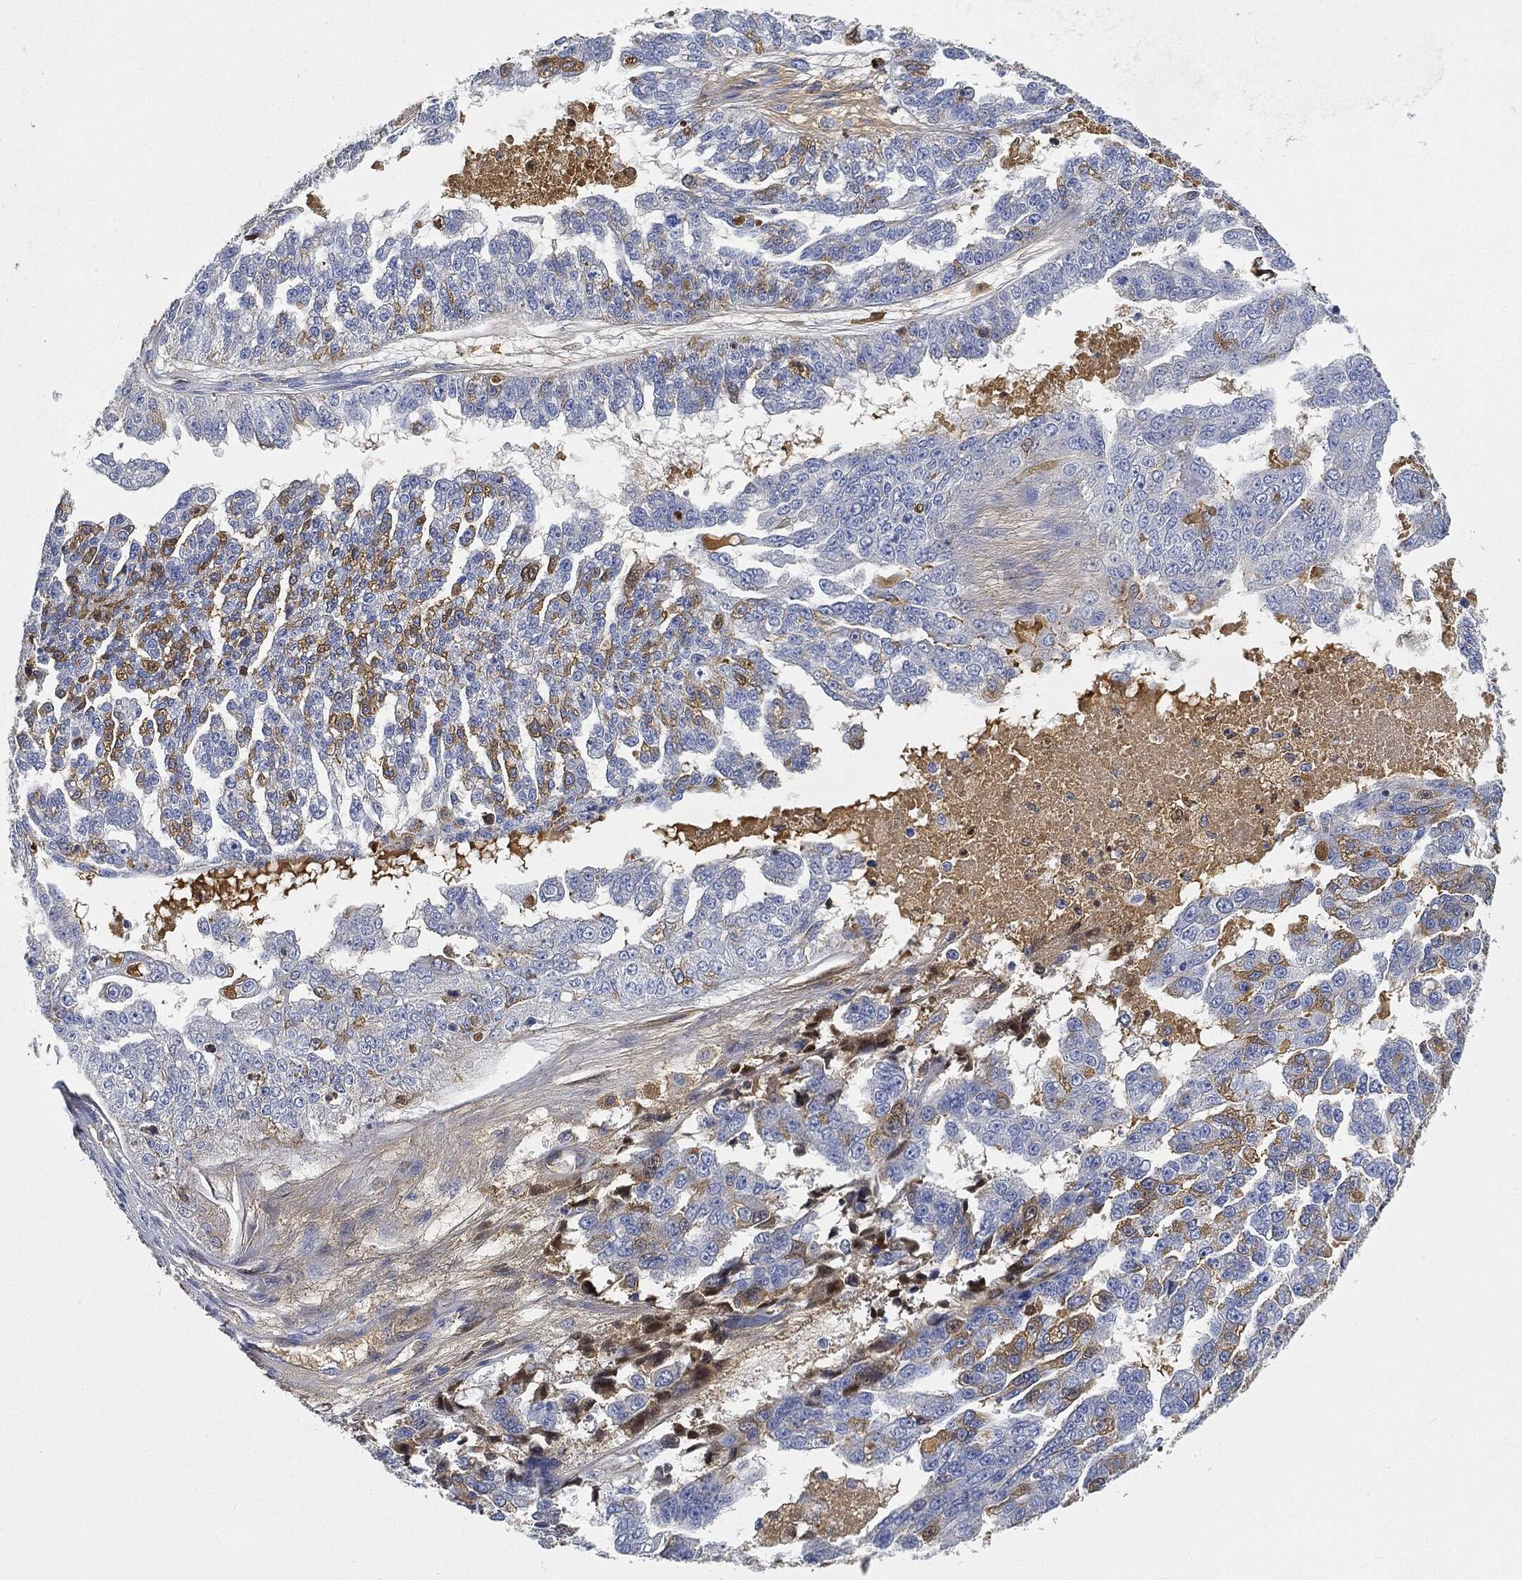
{"staining": {"intensity": "weak", "quantity": "<25%", "location": "cytoplasmic/membranous"}, "tissue": "ovarian cancer", "cell_type": "Tumor cells", "image_type": "cancer", "snomed": [{"axis": "morphology", "description": "Cystadenocarcinoma, serous, NOS"}, {"axis": "topography", "description": "Ovary"}], "caption": "Micrograph shows no significant protein positivity in tumor cells of ovarian serous cystadenocarcinoma. Brightfield microscopy of immunohistochemistry stained with DAB (brown) and hematoxylin (blue), captured at high magnification.", "gene": "IGLV6-57", "patient": {"sex": "female", "age": 58}}